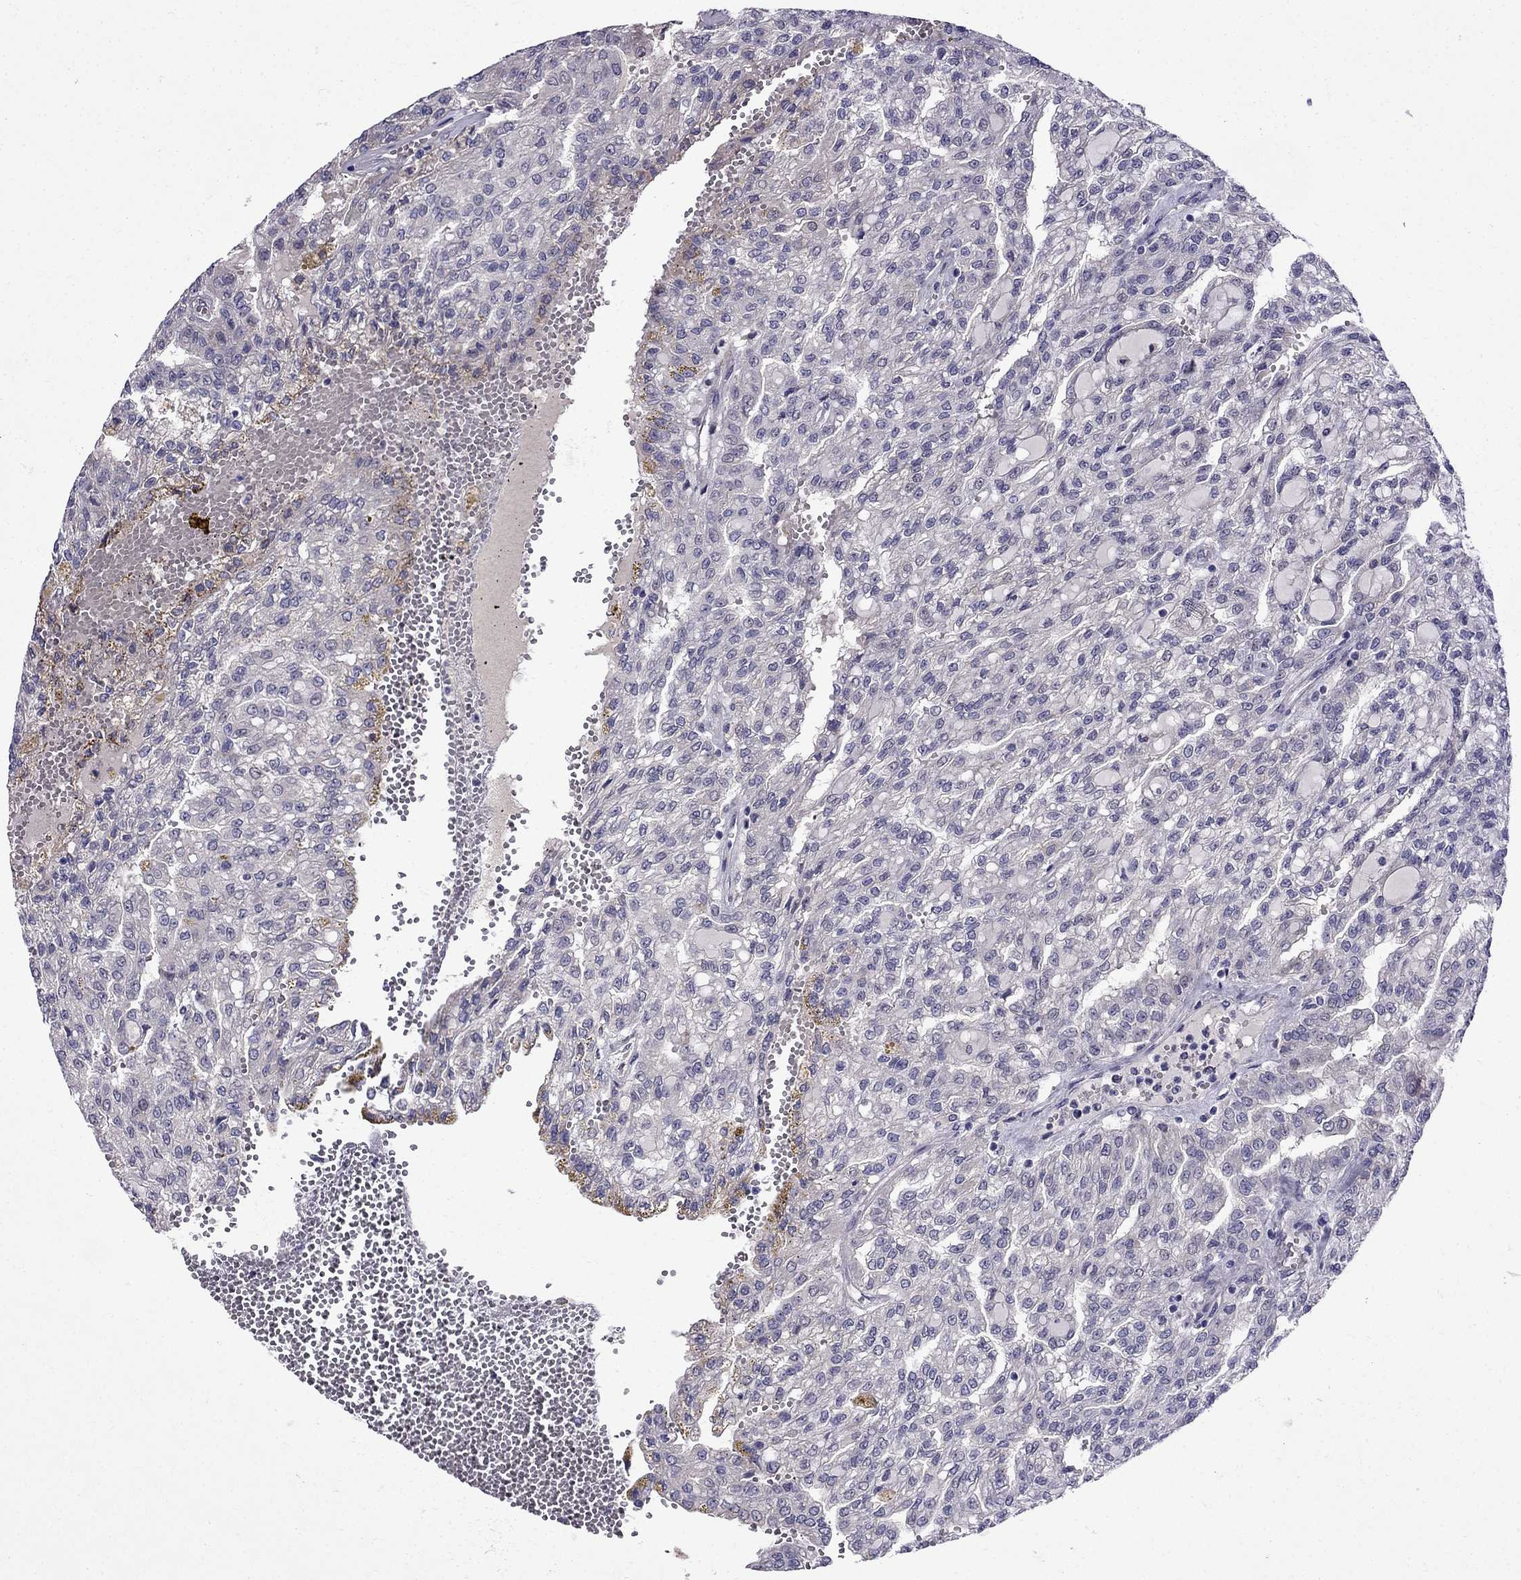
{"staining": {"intensity": "moderate", "quantity": "<25%", "location": "cytoplasmic/membranous"}, "tissue": "renal cancer", "cell_type": "Tumor cells", "image_type": "cancer", "snomed": [{"axis": "morphology", "description": "Adenocarcinoma, NOS"}, {"axis": "topography", "description": "Kidney"}], "caption": "Immunohistochemistry of renal cancer (adenocarcinoma) exhibits low levels of moderate cytoplasmic/membranous positivity in about <25% of tumor cells.", "gene": "PI16", "patient": {"sex": "male", "age": 63}}